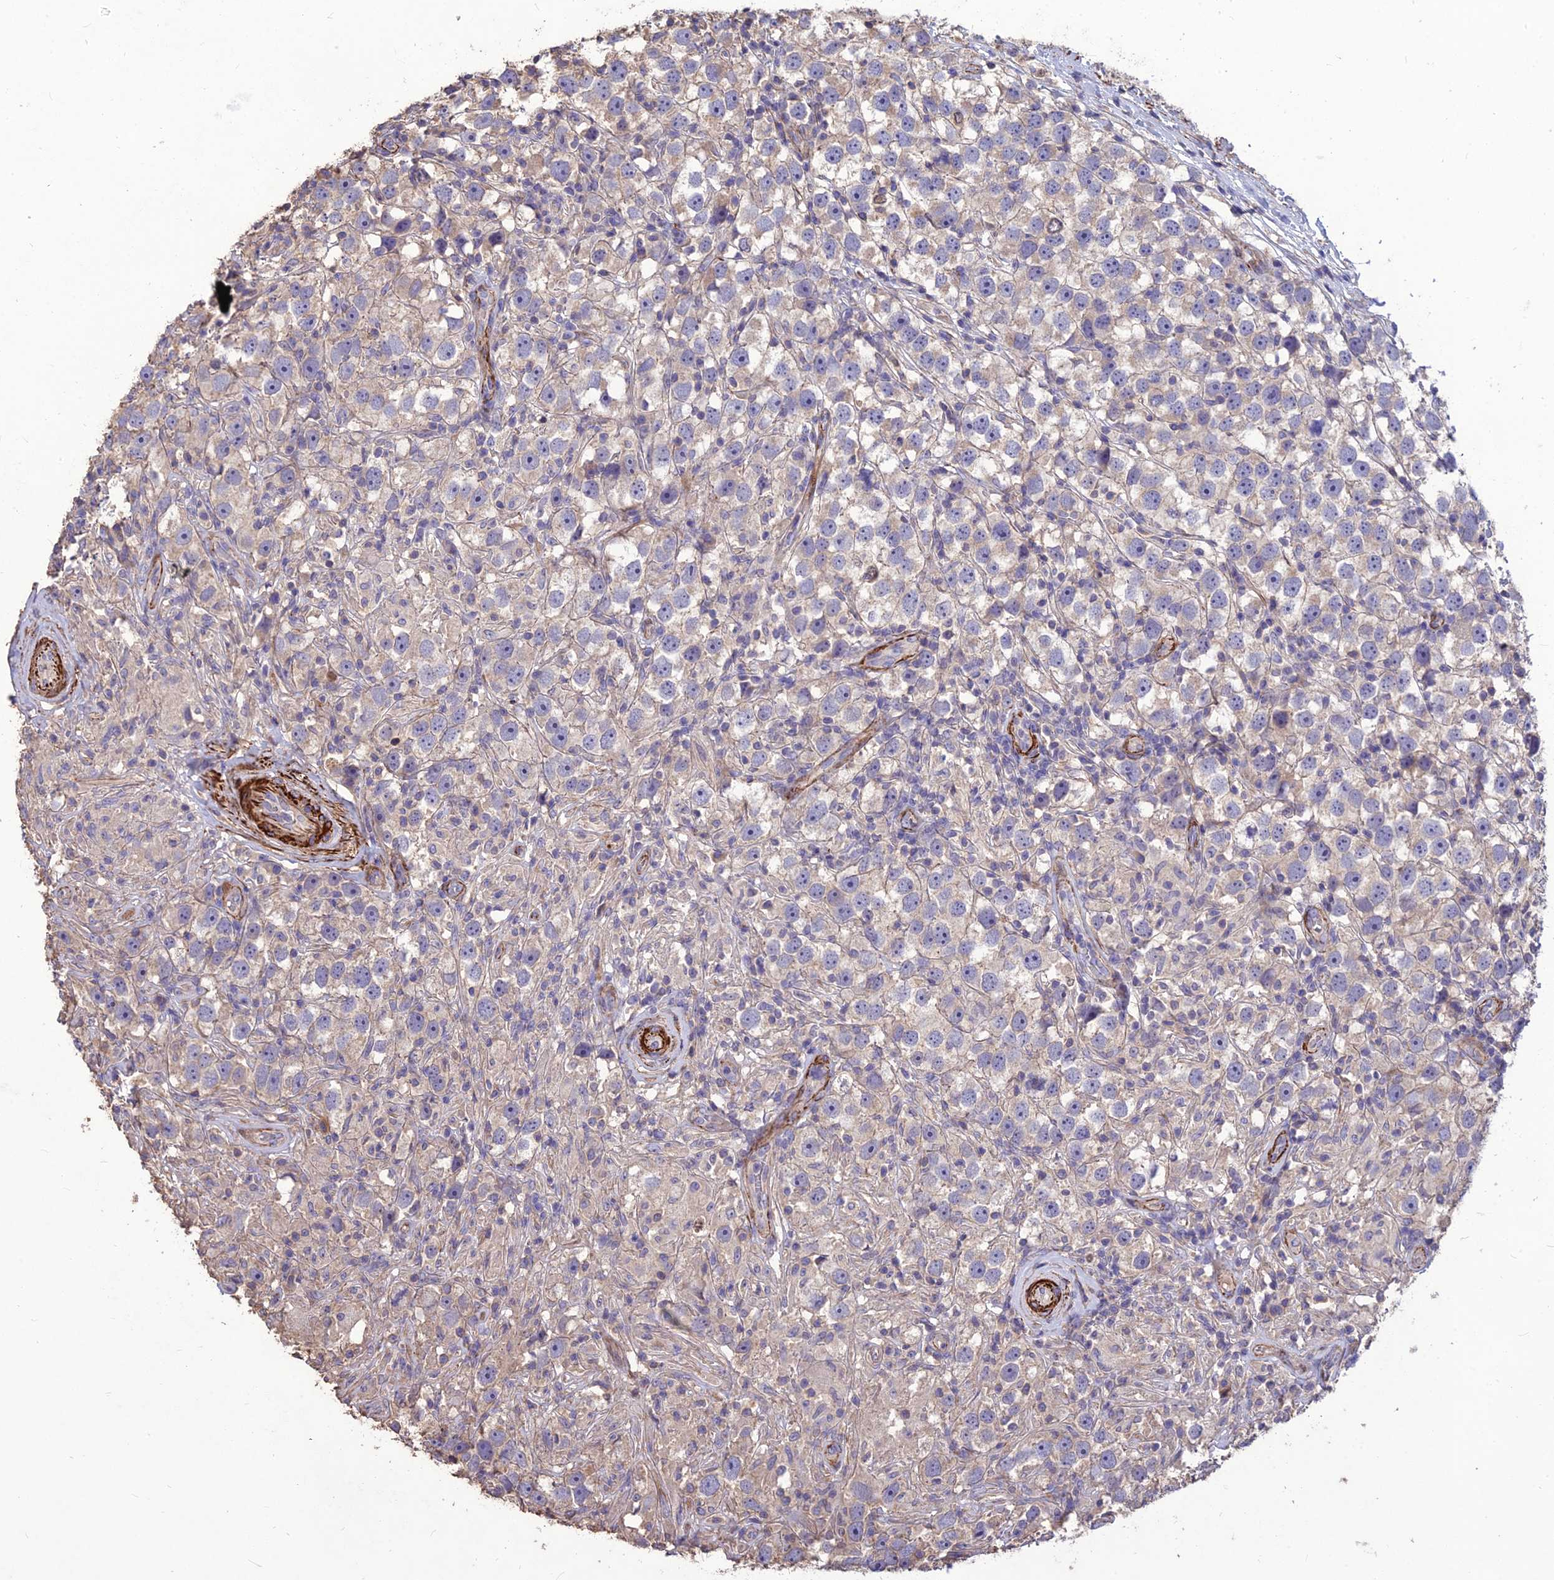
{"staining": {"intensity": "negative", "quantity": "none", "location": "none"}, "tissue": "testis cancer", "cell_type": "Tumor cells", "image_type": "cancer", "snomed": [{"axis": "morphology", "description": "Seminoma, NOS"}, {"axis": "topography", "description": "Testis"}], "caption": "The histopathology image displays no significant staining in tumor cells of testis seminoma. (DAB immunohistochemistry (IHC) with hematoxylin counter stain).", "gene": "CLUH", "patient": {"sex": "male", "age": 49}}